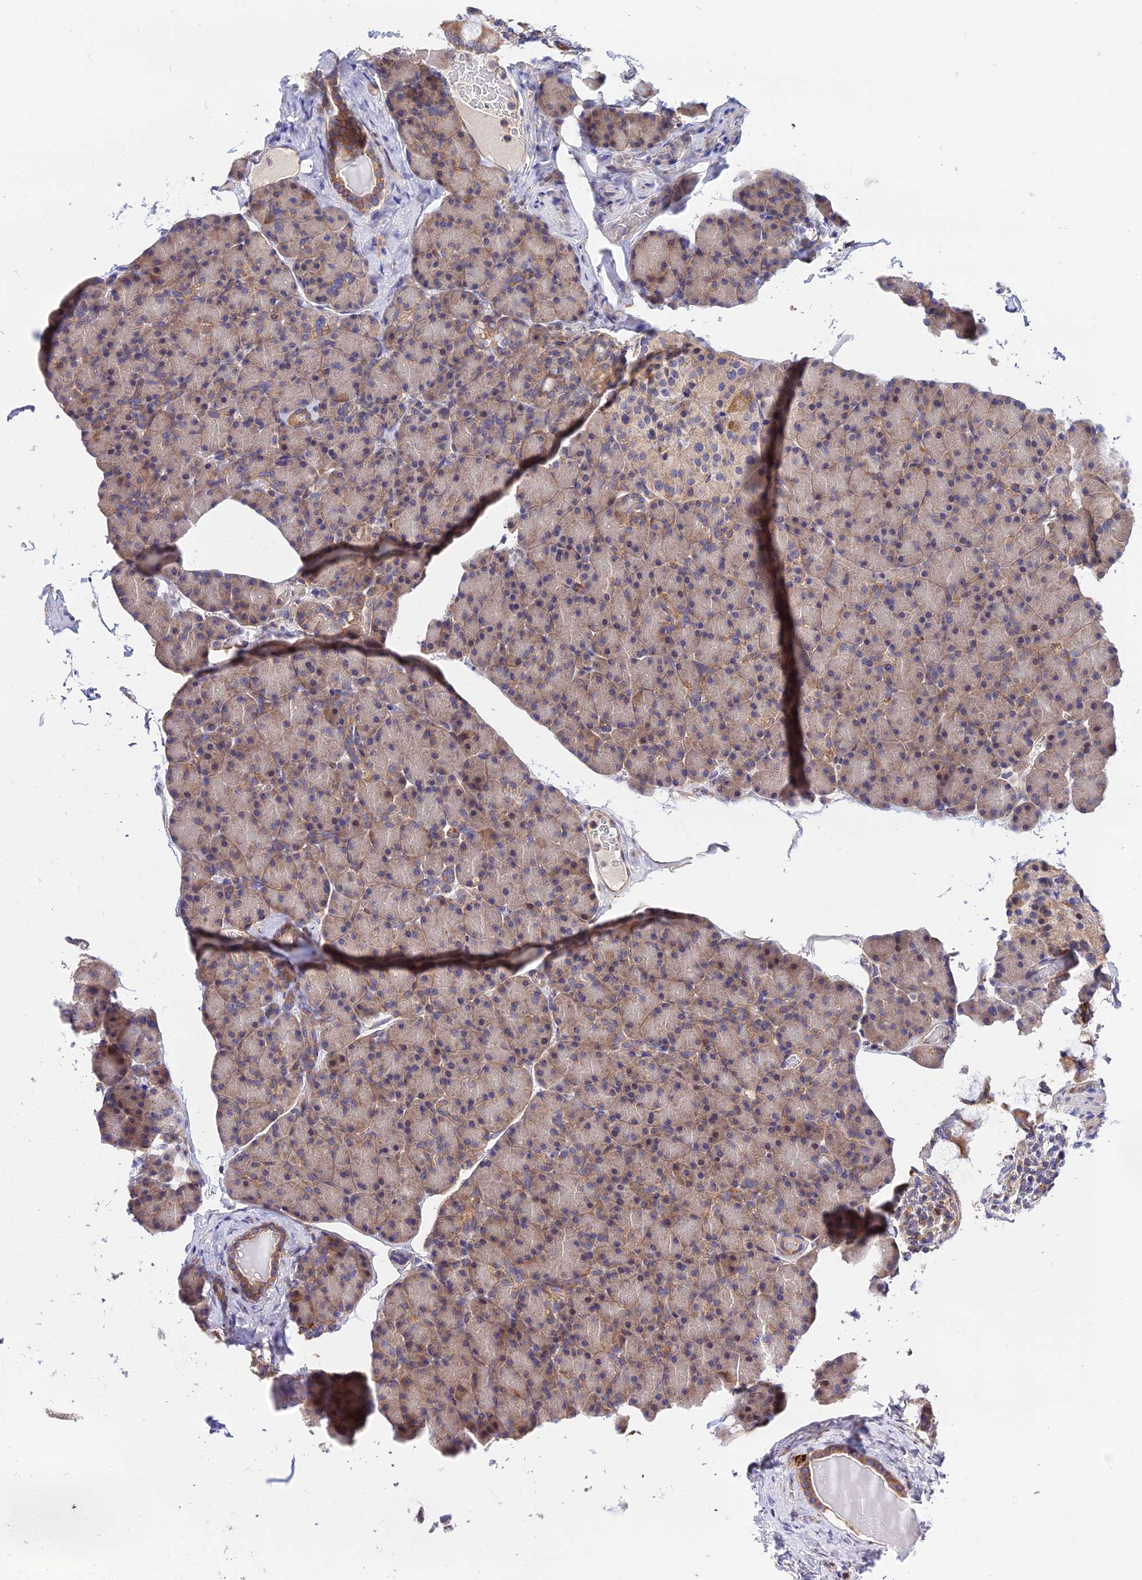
{"staining": {"intensity": "moderate", "quantity": ">75%", "location": "cytoplasmic/membranous"}, "tissue": "pancreas", "cell_type": "Exocrine glandular cells", "image_type": "normal", "snomed": [{"axis": "morphology", "description": "Normal tissue, NOS"}, {"axis": "topography", "description": "Pancreas"}], "caption": "Protein staining of benign pancreas reveals moderate cytoplasmic/membranous expression in about >75% of exocrine glandular cells. The staining was performed using DAB, with brown indicating positive protein expression. Nuclei are stained blue with hematoxylin.", "gene": "CDC37L1", "patient": {"sex": "female", "age": 43}}